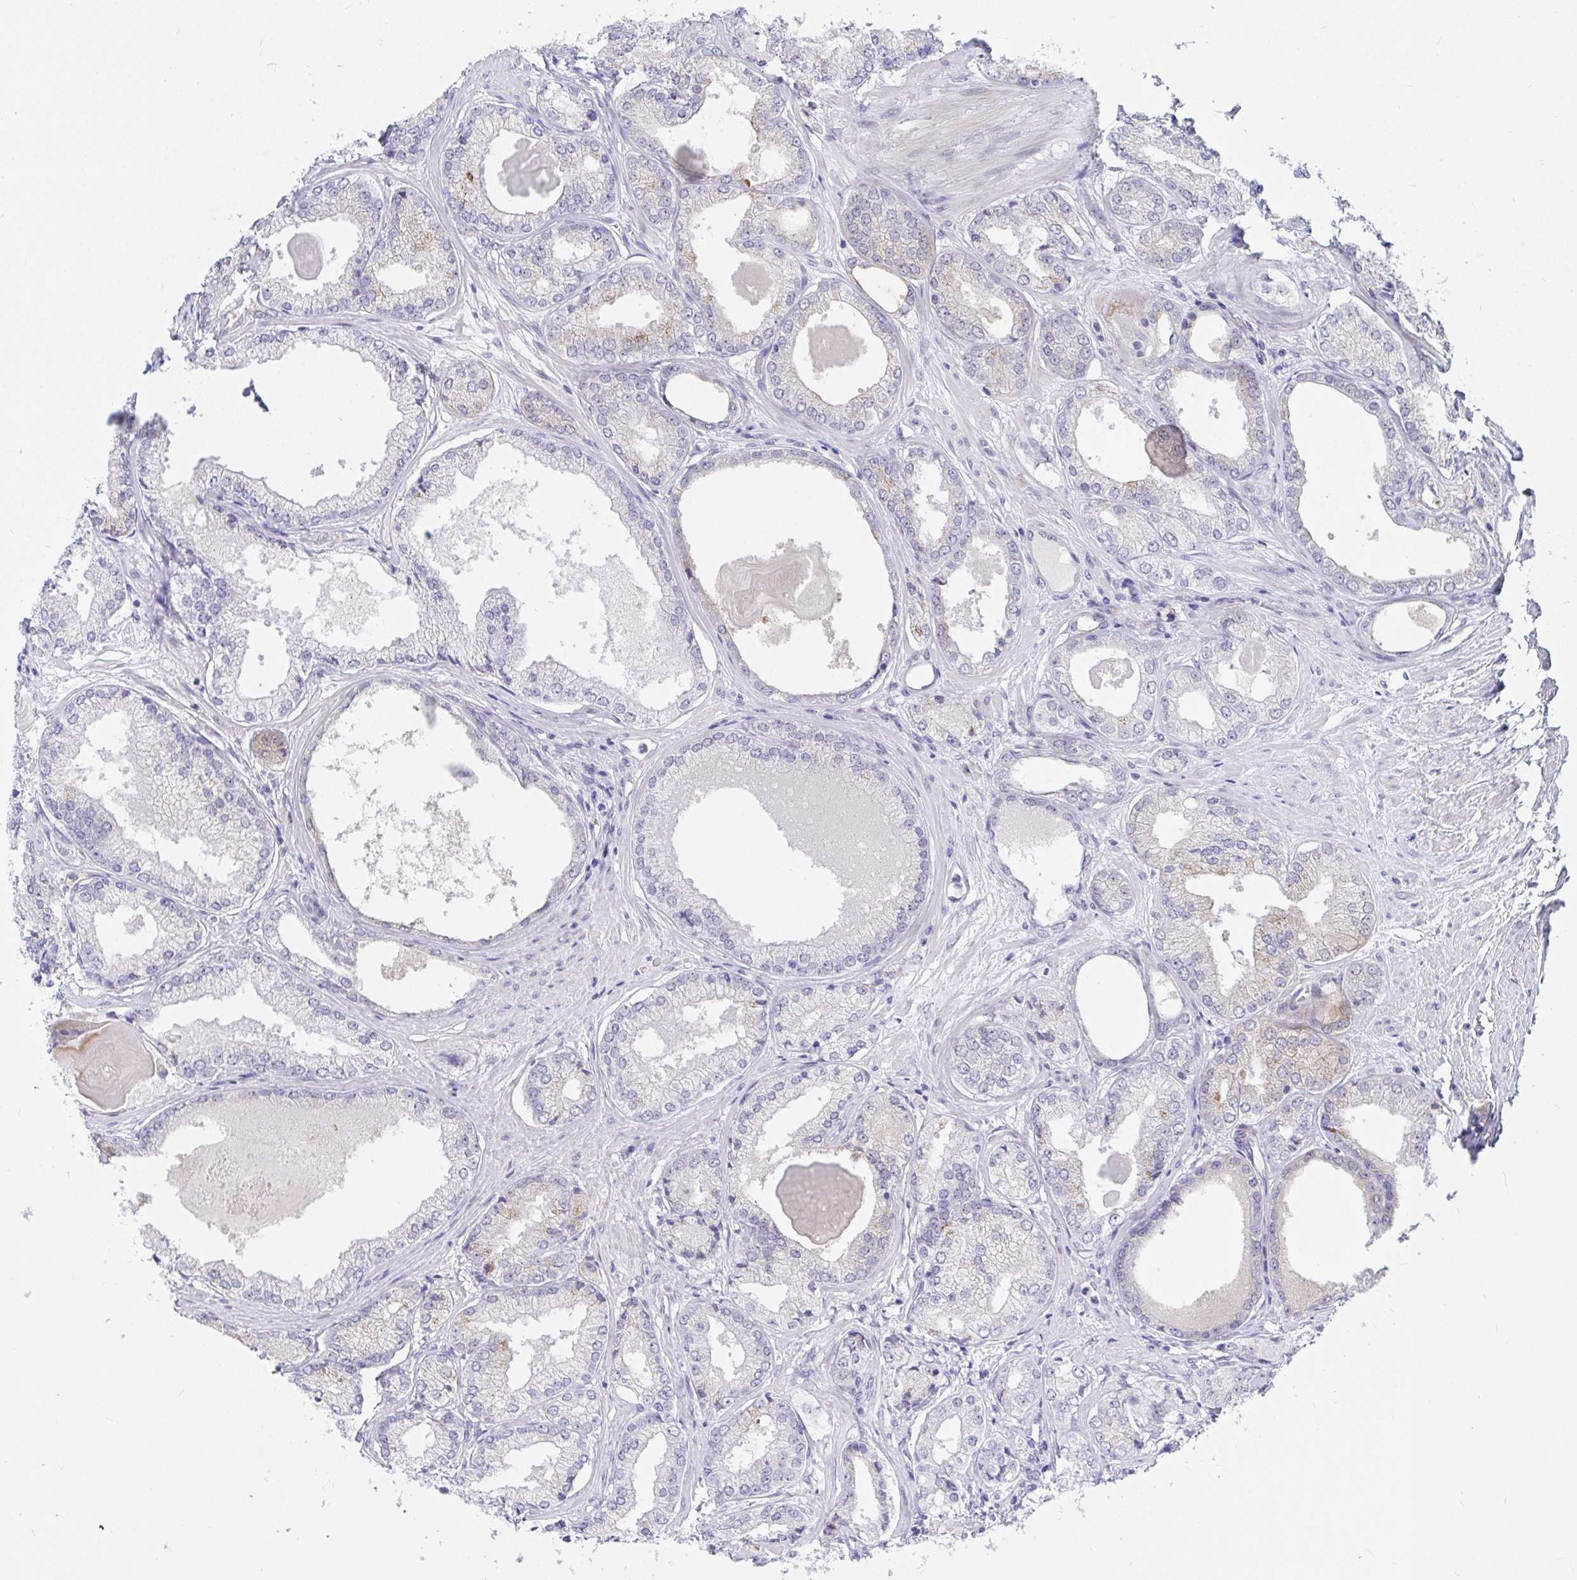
{"staining": {"intensity": "negative", "quantity": "none", "location": "none"}, "tissue": "prostate cancer", "cell_type": "Tumor cells", "image_type": "cancer", "snomed": [{"axis": "morphology", "description": "Adenocarcinoma, NOS"}, {"axis": "morphology", "description": "Adenocarcinoma, Low grade"}, {"axis": "topography", "description": "Prostate"}], "caption": "Tumor cells are negative for protein expression in human prostate adenocarcinoma.", "gene": "DAOA", "patient": {"sex": "male", "age": 68}}